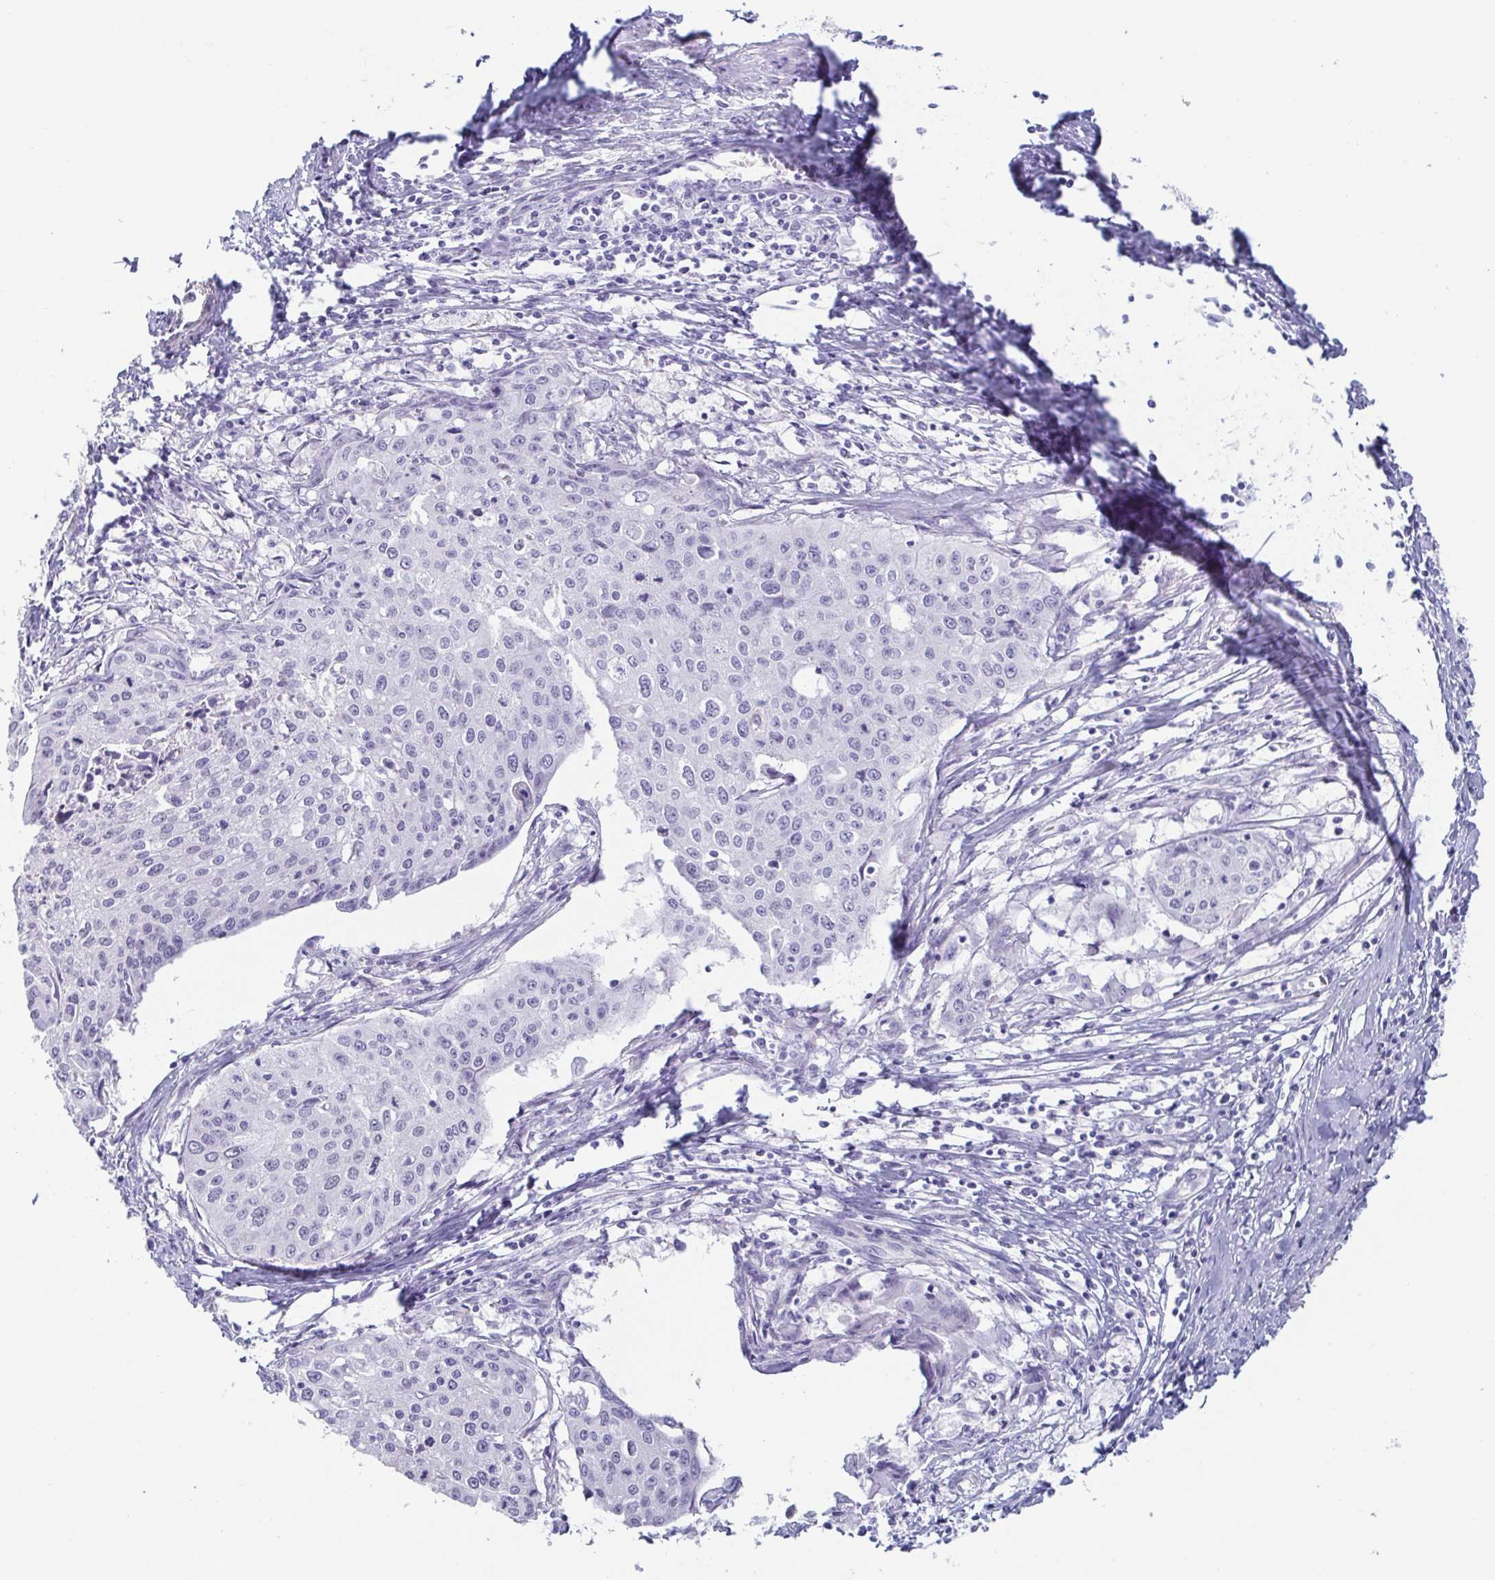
{"staining": {"intensity": "negative", "quantity": "none", "location": "none"}, "tissue": "cervical cancer", "cell_type": "Tumor cells", "image_type": "cancer", "snomed": [{"axis": "morphology", "description": "Squamous cell carcinoma, NOS"}, {"axis": "topography", "description": "Cervix"}], "caption": "Protein analysis of cervical squamous cell carcinoma demonstrates no significant staining in tumor cells.", "gene": "PRR4", "patient": {"sex": "female", "age": 38}}